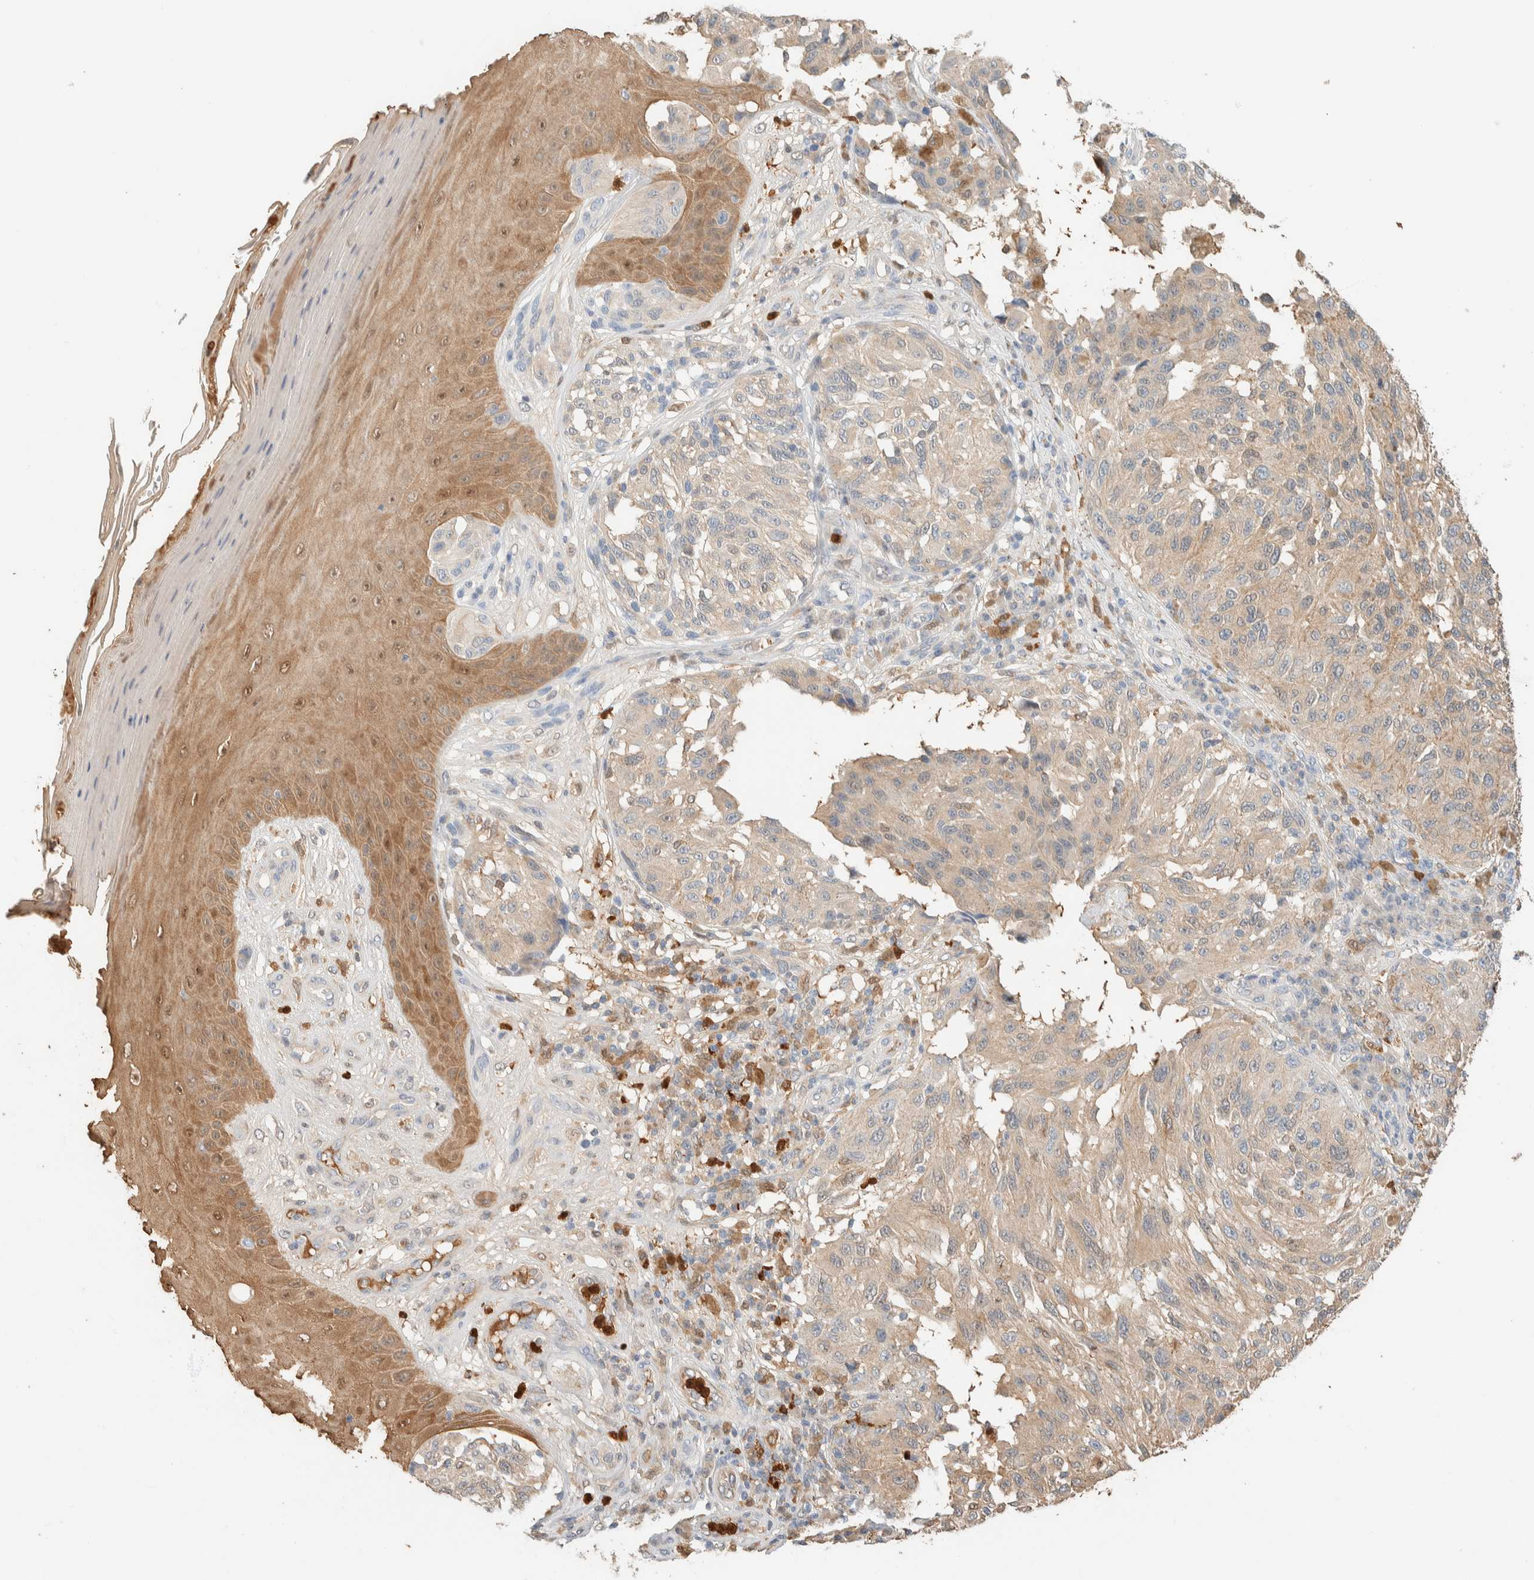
{"staining": {"intensity": "weak", "quantity": "<25%", "location": "cytoplasmic/membranous"}, "tissue": "melanoma", "cell_type": "Tumor cells", "image_type": "cancer", "snomed": [{"axis": "morphology", "description": "Malignant melanoma, NOS"}, {"axis": "topography", "description": "Skin"}], "caption": "Immunohistochemistry of melanoma displays no staining in tumor cells.", "gene": "SETD4", "patient": {"sex": "female", "age": 73}}